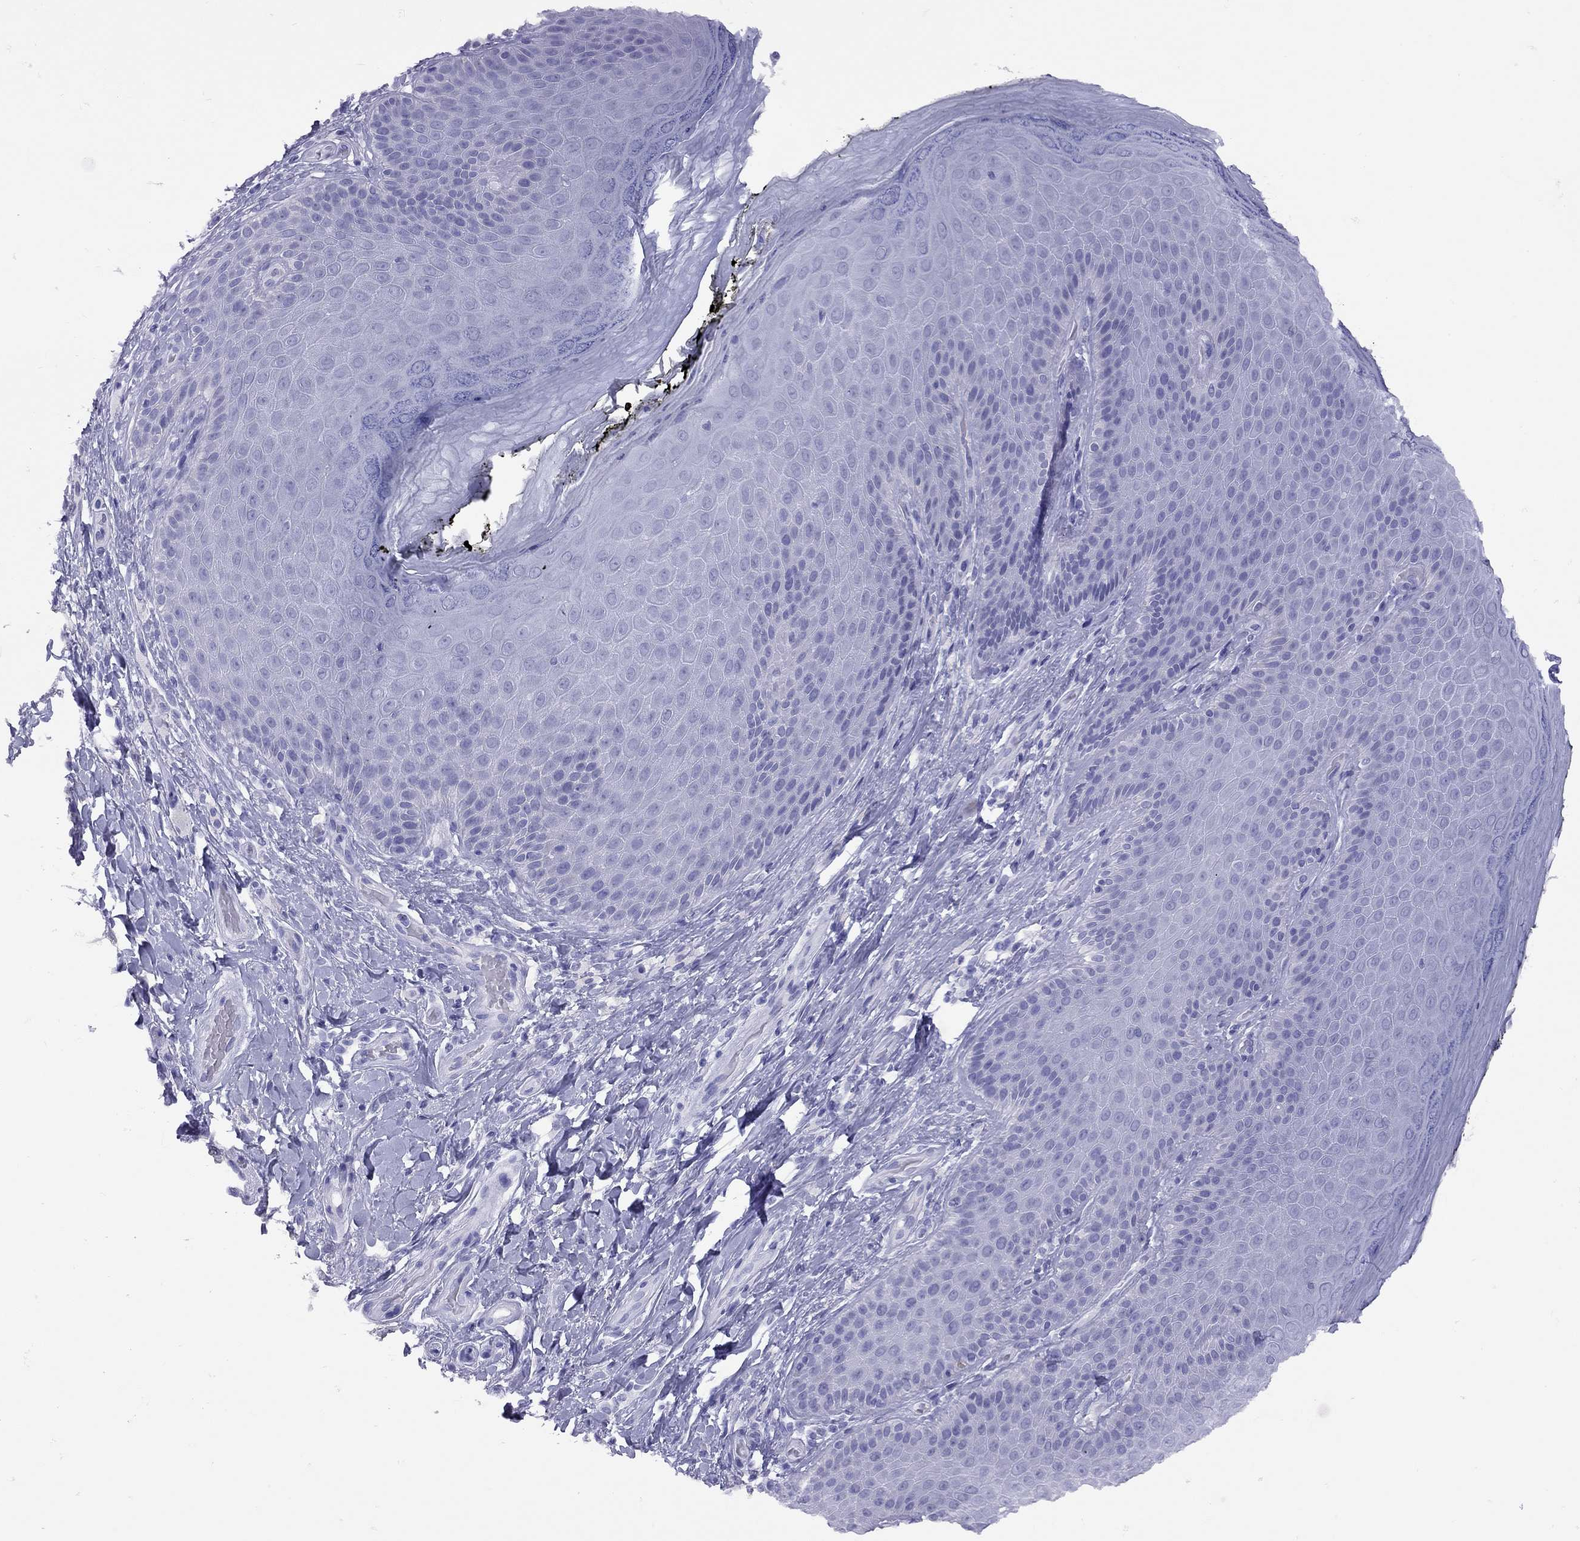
{"staining": {"intensity": "negative", "quantity": "none", "location": "none"}, "tissue": "skin", "cell_type": "Epidermal cells", "image_type": "normal", "snomed": [{"axis": "morphology", "description": "Normal tissue, NOS"}, {"axis": "topography", "description": "Skeletal muscle"}, {"axis": "topography", "description": "Anal"}, {"axis": "topography", "description": "Peripheral nerve tissue"}], "caption": "A histopathology image of human skin is negative for staining in epidermal cells. Brightfield microscopy of IHC stained with DAB (brown) and hematoxylin (blue), captured at high magnification.", "gene": "GRIA2", "patient": {"sex": "male", "age": 53}}